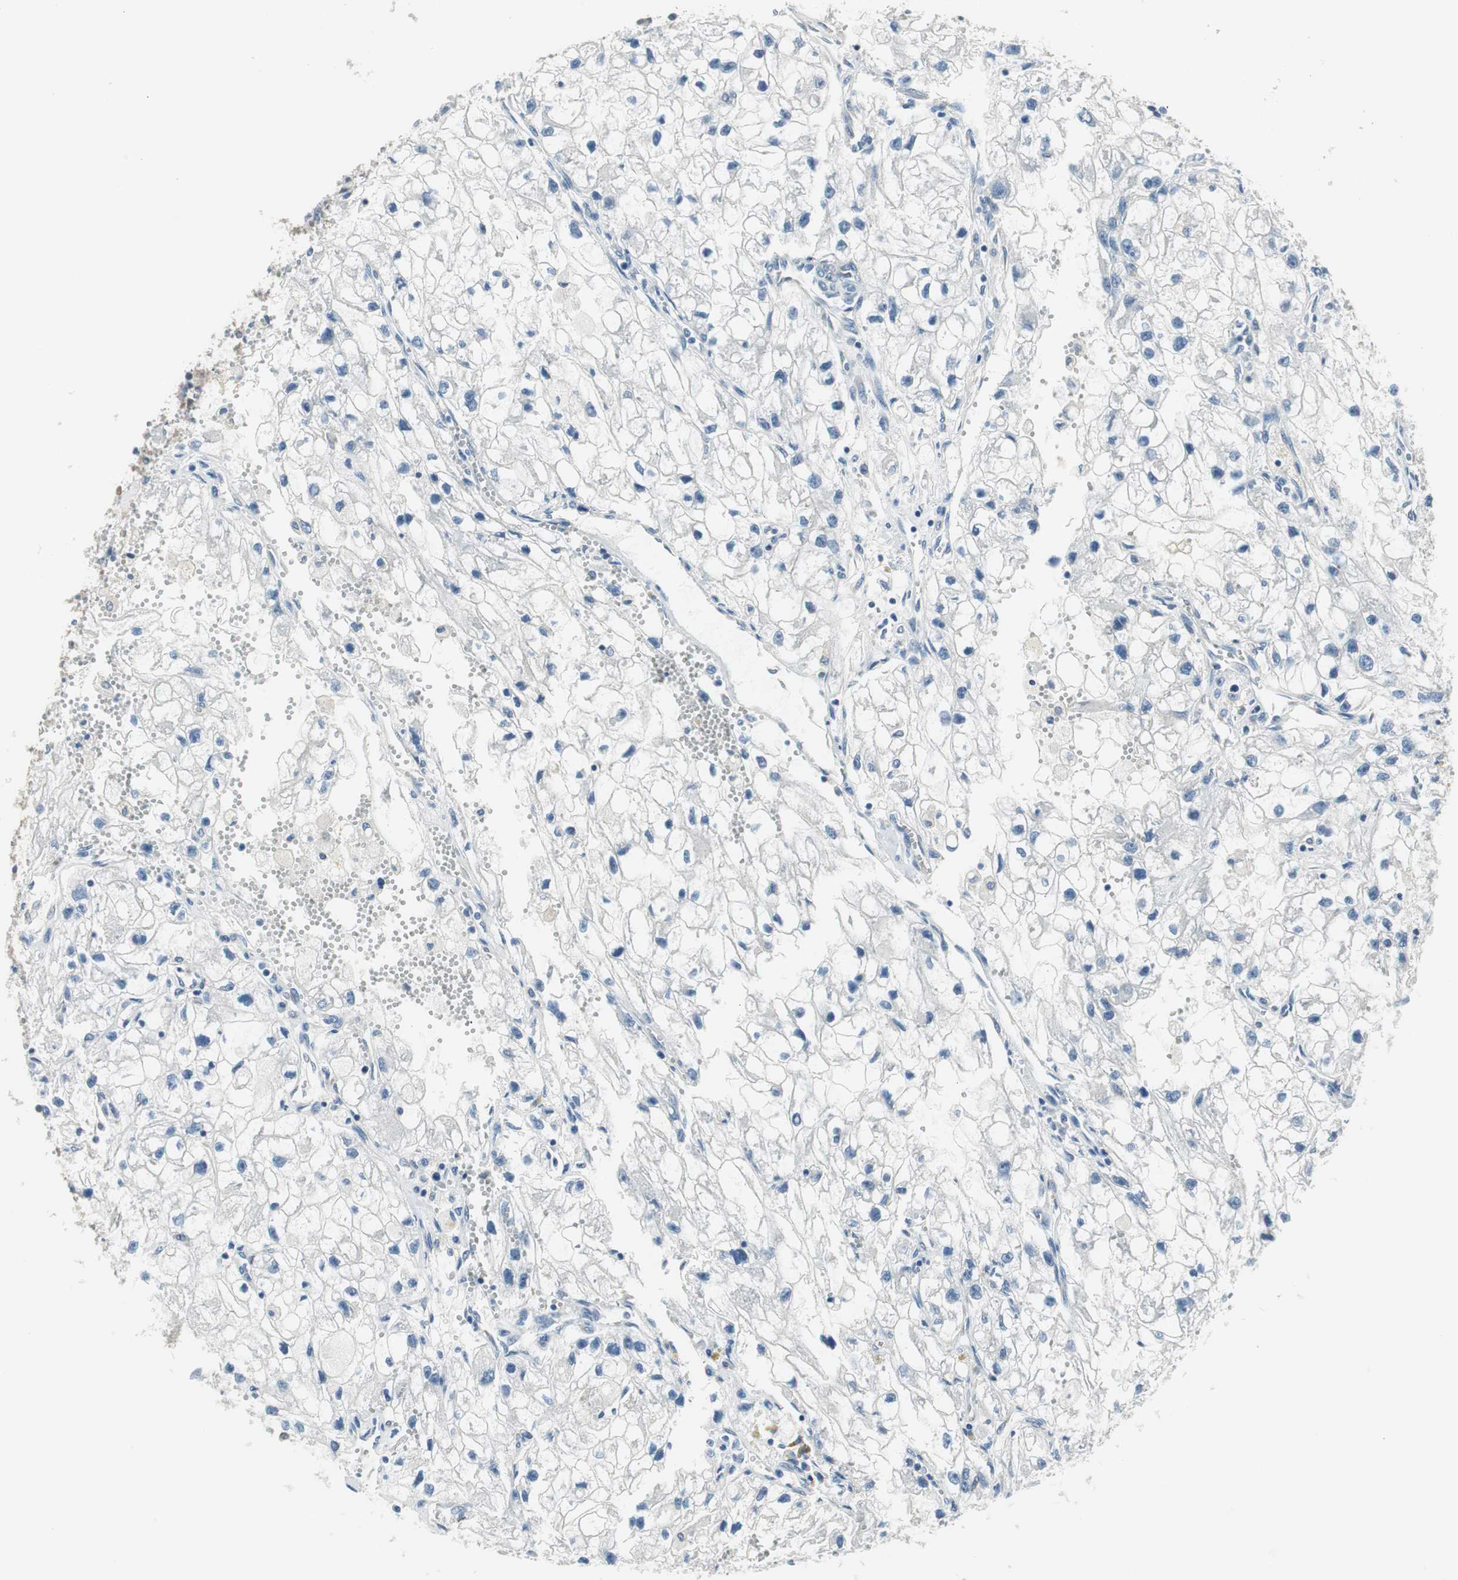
{"staining": {"intensity": "negative", "quantity": "none", "location": "none"}, "tissue": "renal cancer", "cell_type": "Tumor cells", "image_type": "cancer", "snomed": [{"axis": "morphology", "description": "Adenocarcinoma, NOS"}, {"axis": "topography", "description": "Kidney"}], "caption": "This is an immunohistochemistry photomicrograph of renal adenocarcinoma. There is no staining in tumor cells.", "gene": "PLAA", "patient": {"sex": "female", "age": 70}}